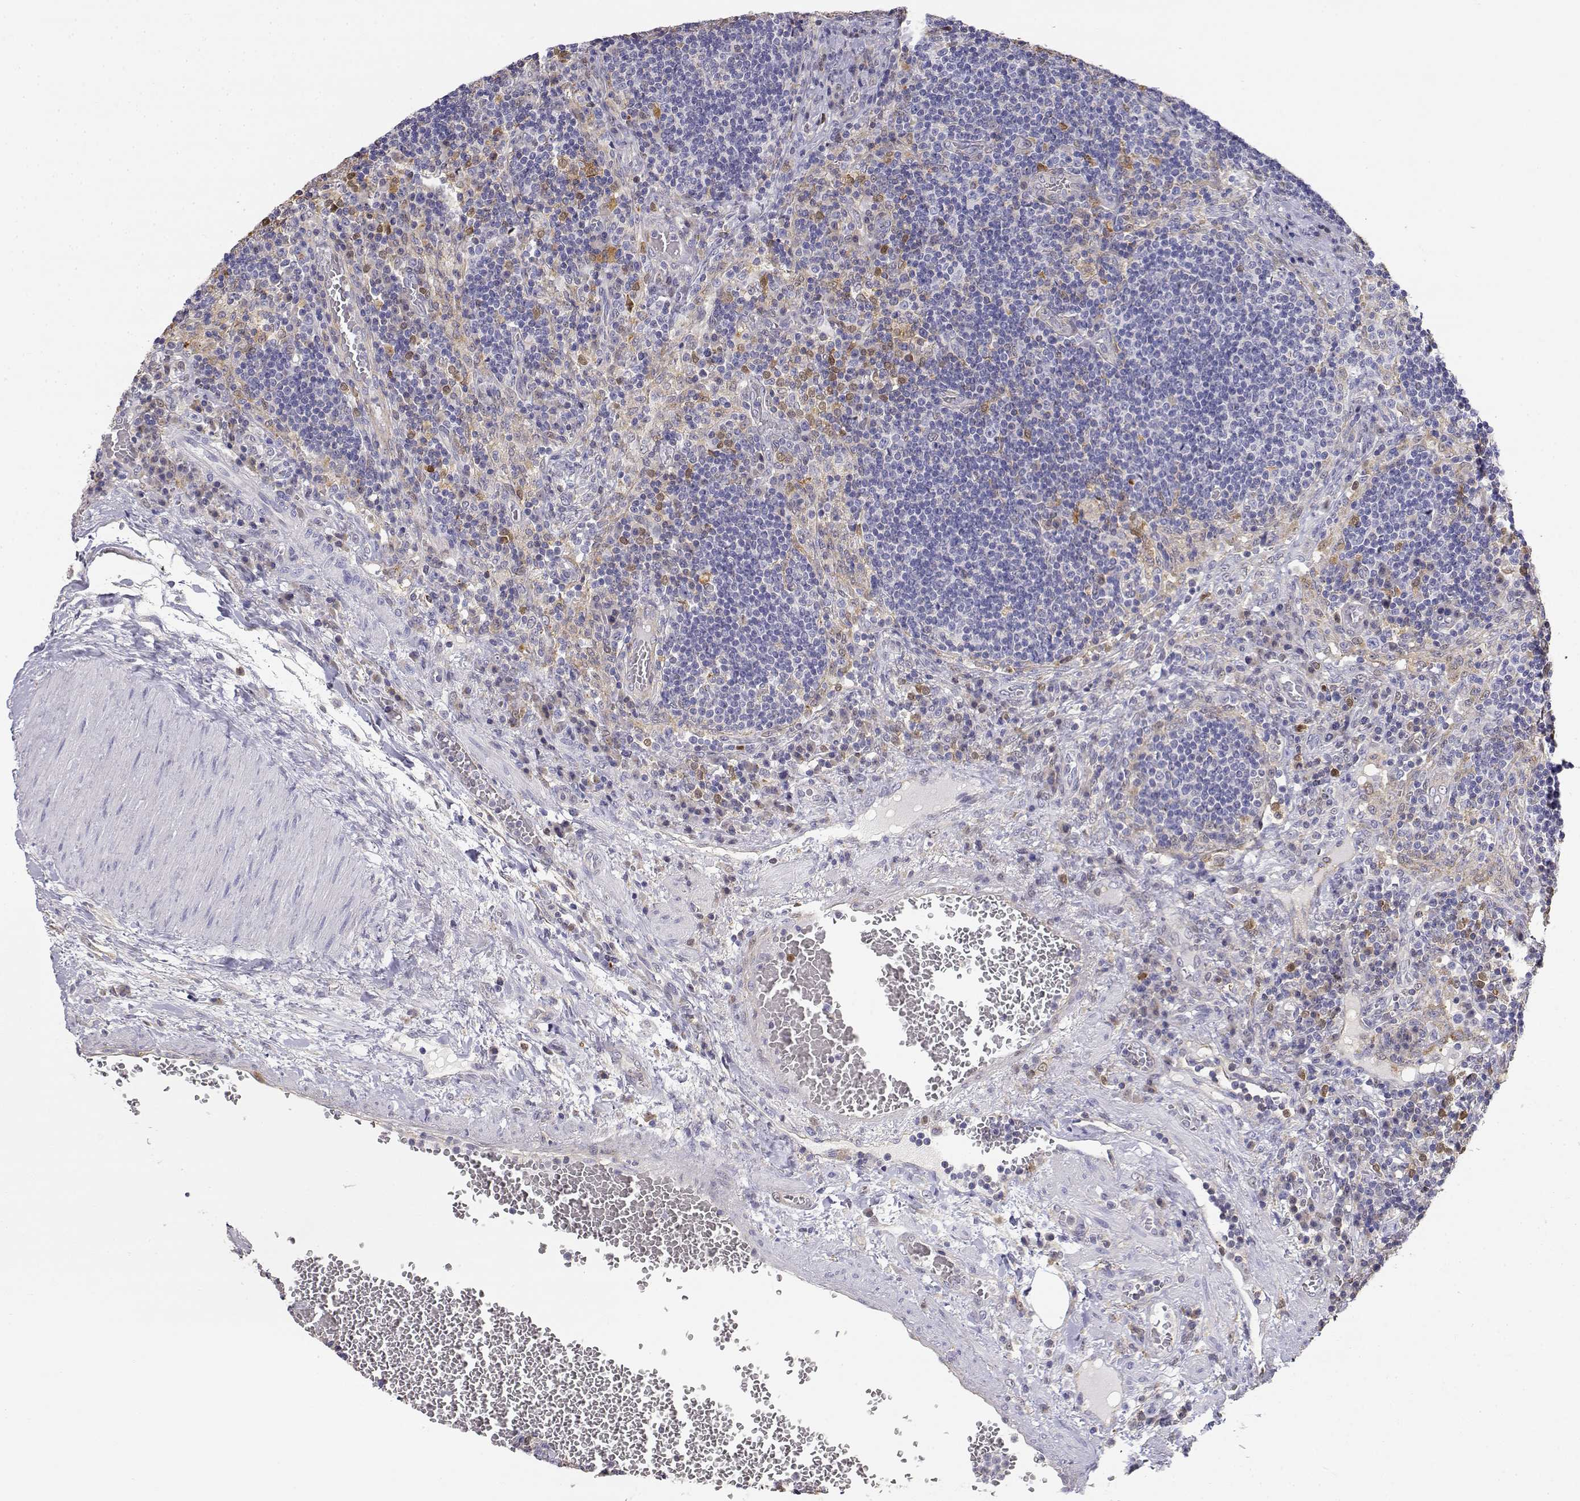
{"staining": {"intensity": "weak", "quantity": "<25%", "location": "nuclear"}, "tissue": "lymph node", "cell_type": "Germinal center cells", "image_type": "normal", "snomed": [{"axis": "morphology", "description": "Normal tissue, NOS"}, {"axis": "topography", "description": "Lymph node"}], "caption": "This is an immunohistochemistry (IHC) photomicrograph of benign lymph node. There is no staining in germinal center cells.", "gene": "ADA", "patient": {"sex": "male", "age": 63}}